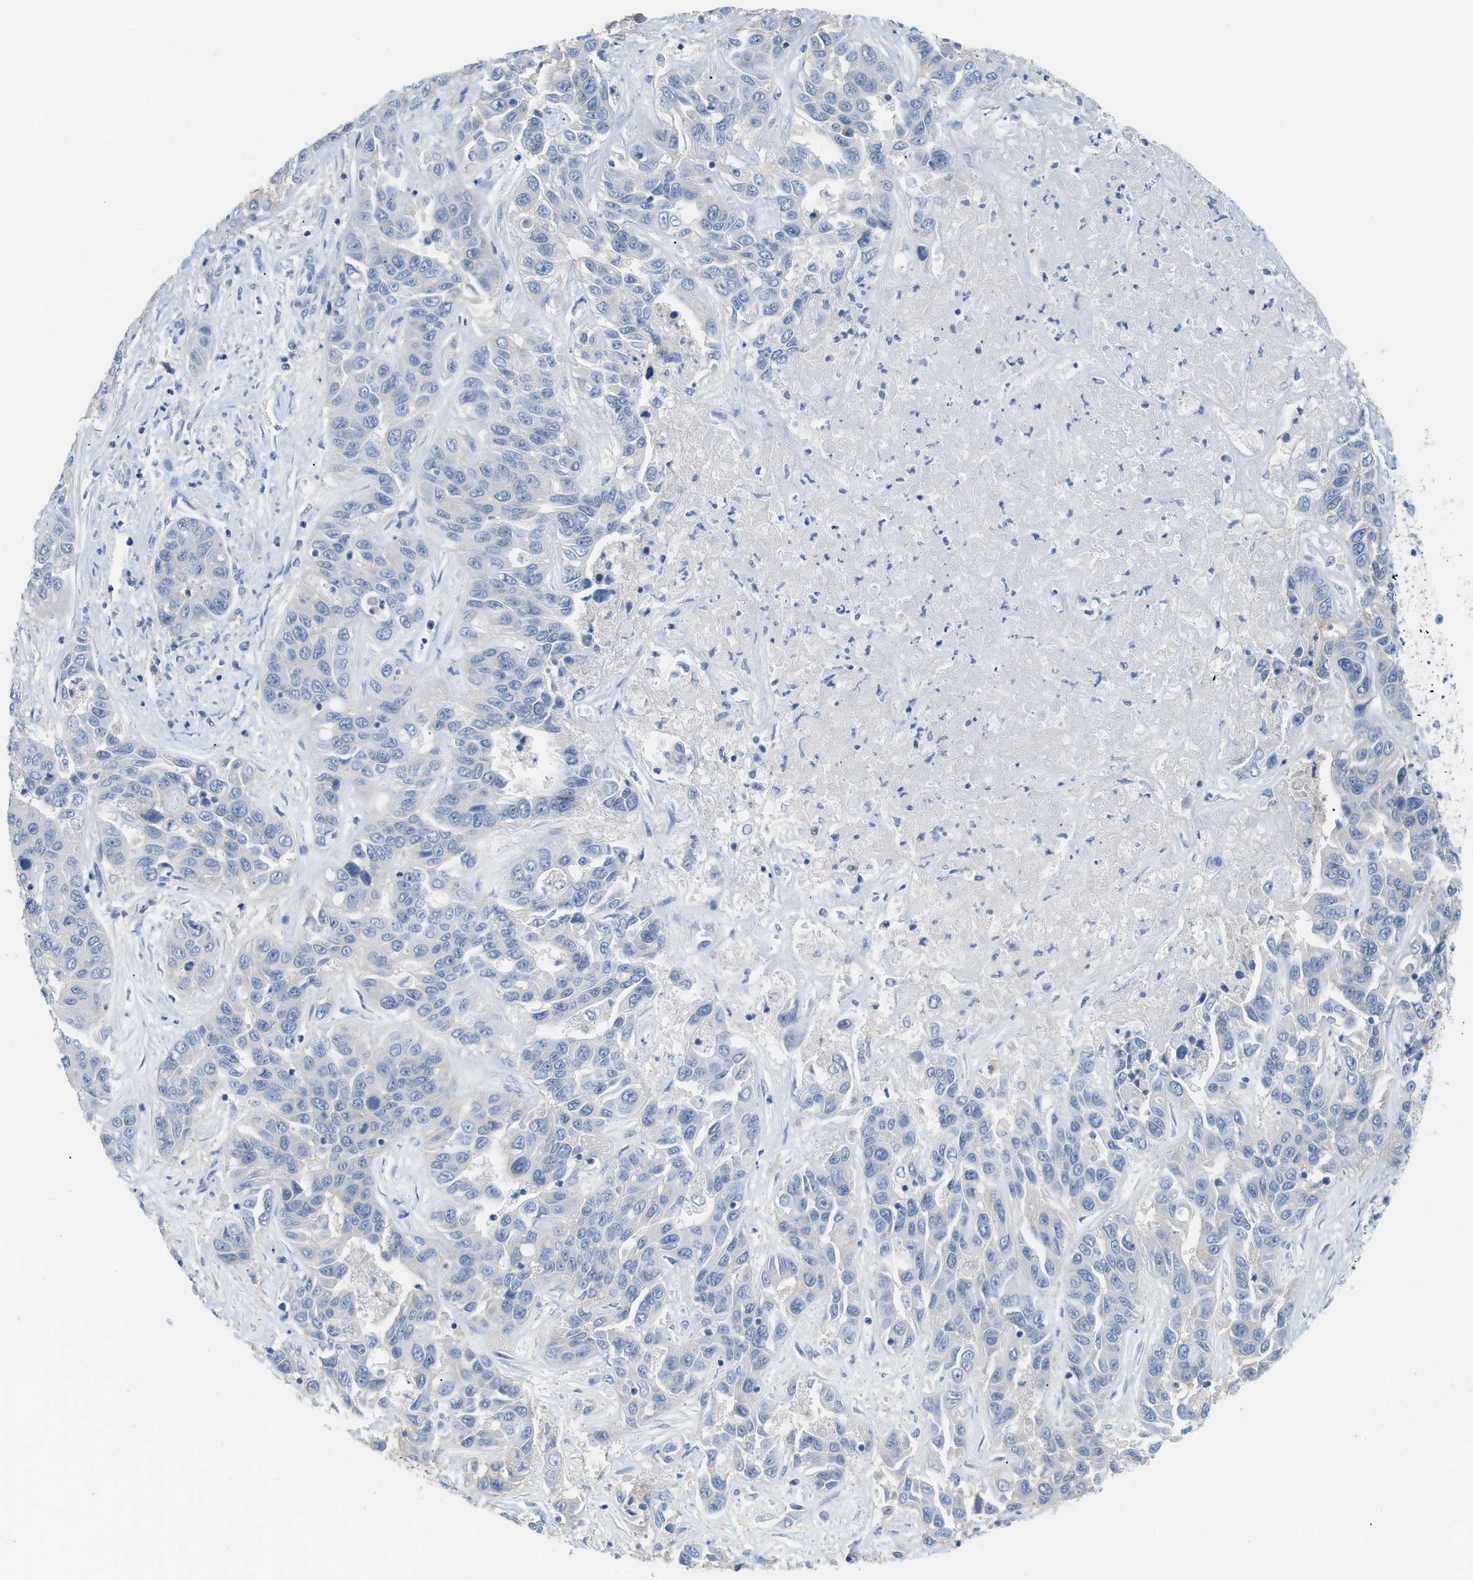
{"staining": {"intensity": "negative", "quantity": "none", "location": "none"}, "tissue": "liver cancer", "cell_type": "Tumor cells", "image_type": "cancer", "snomed": [{"axis": "morphology", "description": "Cholangiocarcinoma"}, {"axis": "topography", "description": "Liver"}], "caption": "High power microscopy photomicrograph of an immunohistochemistry (IHC) image of liver cancer (cholangiocarcinoma), revealing no significant expression in tumor cells. (DAB (3,3'-diaminobenzidine) immunohistochemistry visualized using brightfield microscopy, high magnification).", "gene": "PAPPA", "patient": {"sex": "female", "age": 52}}